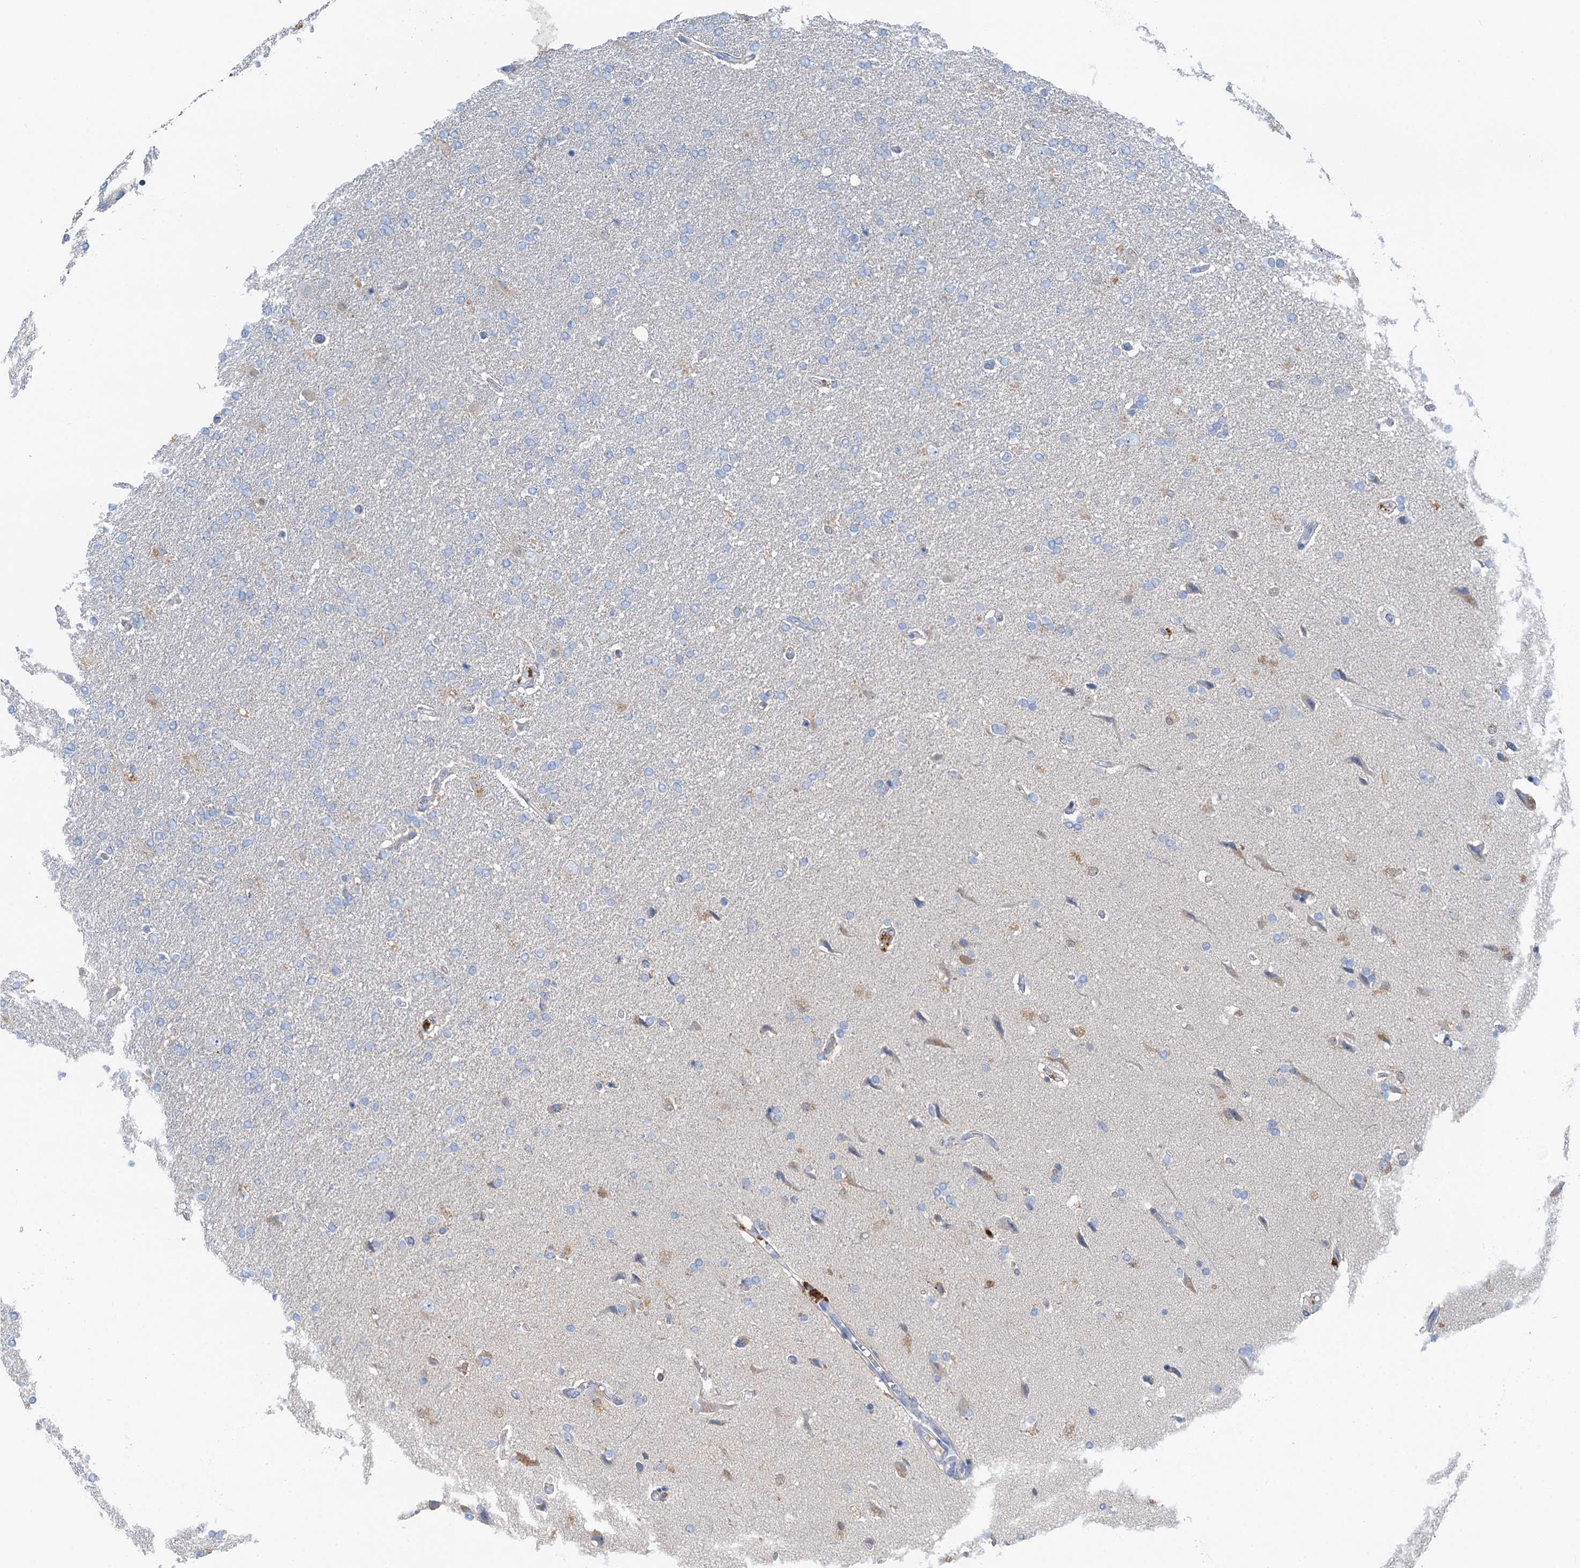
{"staining": {"intensity": "negative", "quantity": "none", "location": "none"}, "tissue": "glioma", "cell_type": "Tumor cells", "image_type": "cancer", "snomed": [{"axis": "morphology", "description": "Glioma, malignant, High grade"}, {"axis": "topography", "description": "Brain"}], "caption": "Glioma stained for a protein using IHC demonstrates no positivity tumor cells.", "gene": "OTOA", "patient": {"sex": "male", "age": 72}}